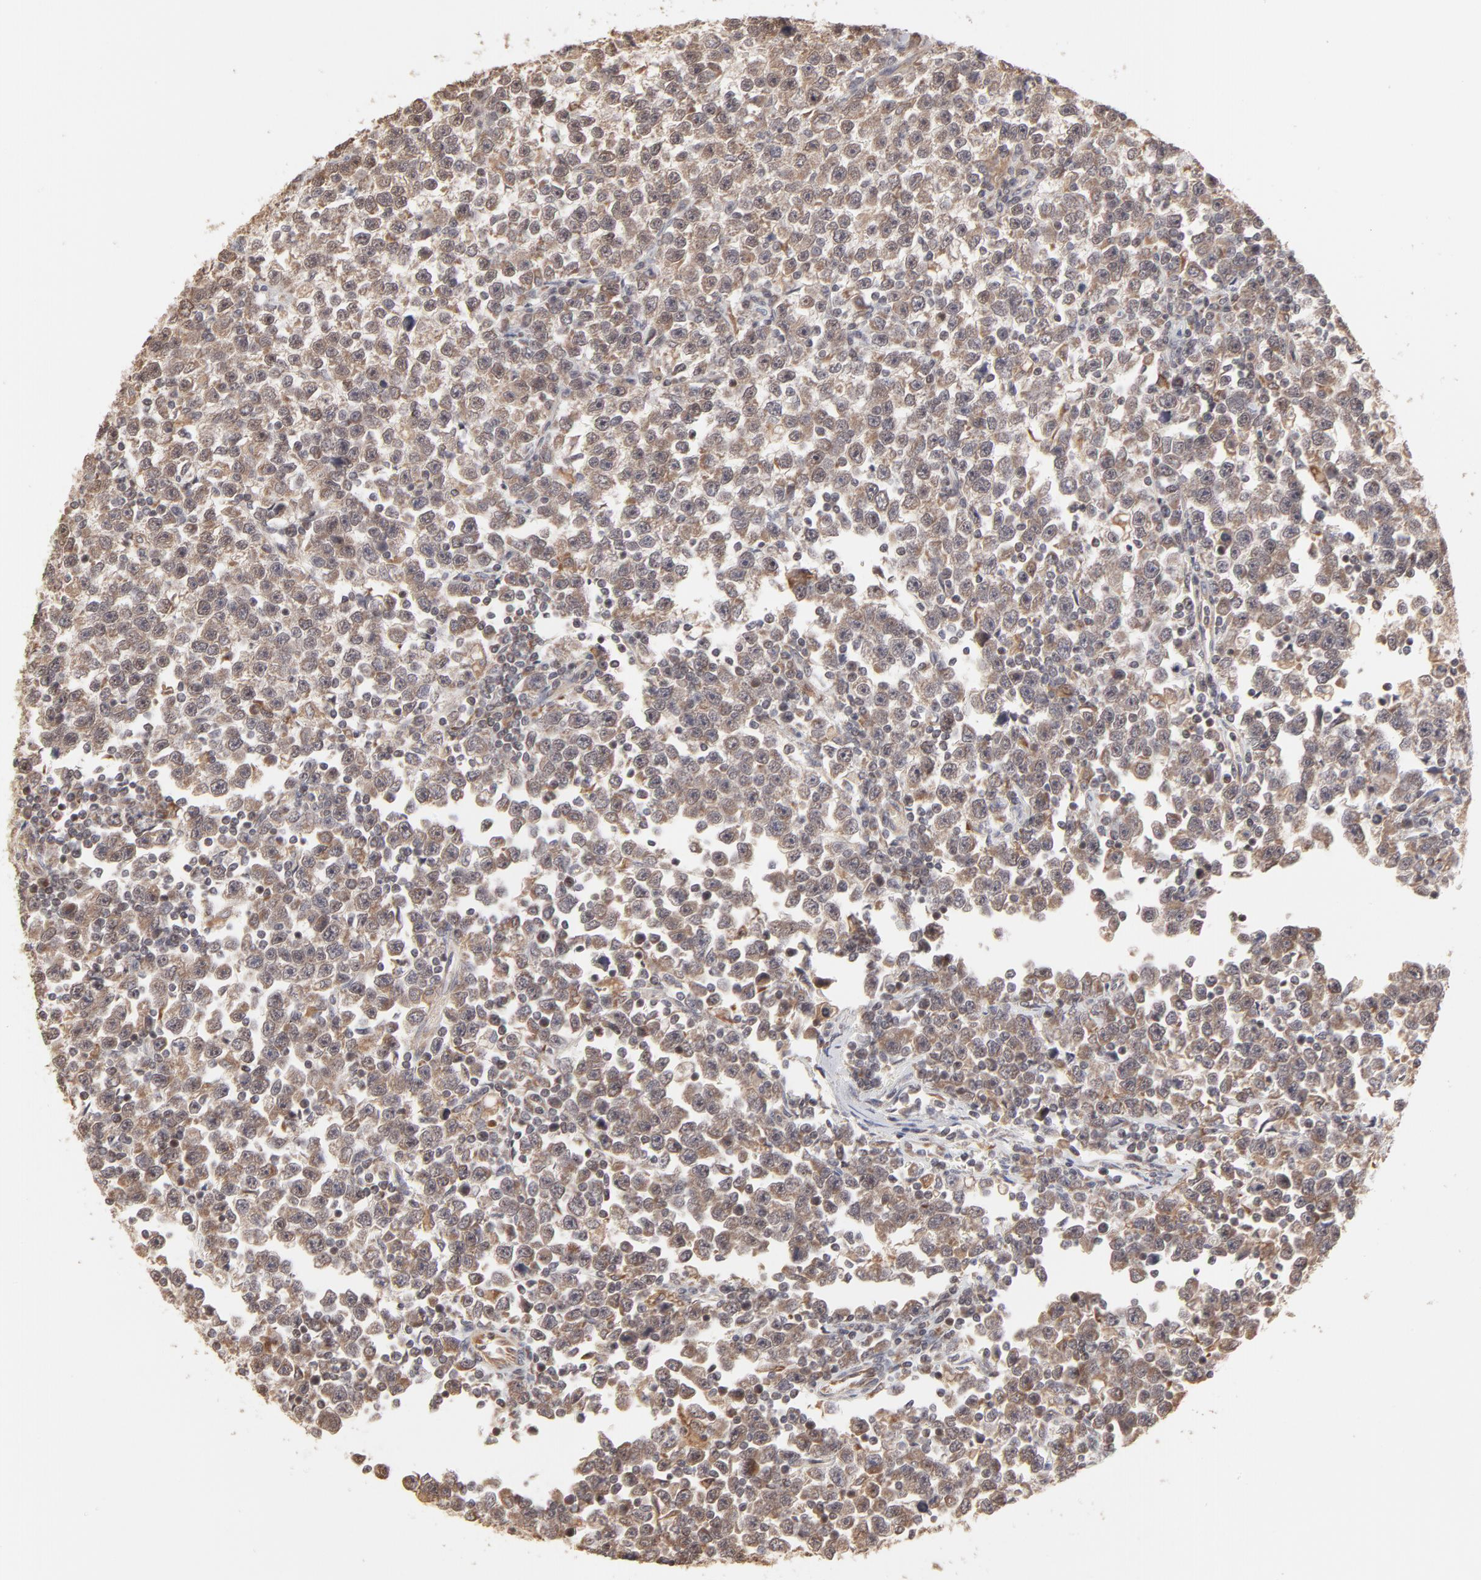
{"staining": {"intensity": "weak", "quantity": ">75%", "location": "cytoplasmic/membranous"}, "tissue": "testis cancer", "cell_type": "Tumor cells", "image_type": "cancer", "snomed": [{"axis": "morphology", "description": "Seminoma, NOS"}, {"axis": "topography", "description": "Testis"}], "caption": "This is a micrograph of IHC staining of testis seminoma, which shows weak staining in the cytoplasmic/membranous of tumor cells.", "gene": "ARIH1", "patient": {"sex": "male", "age": 43}}